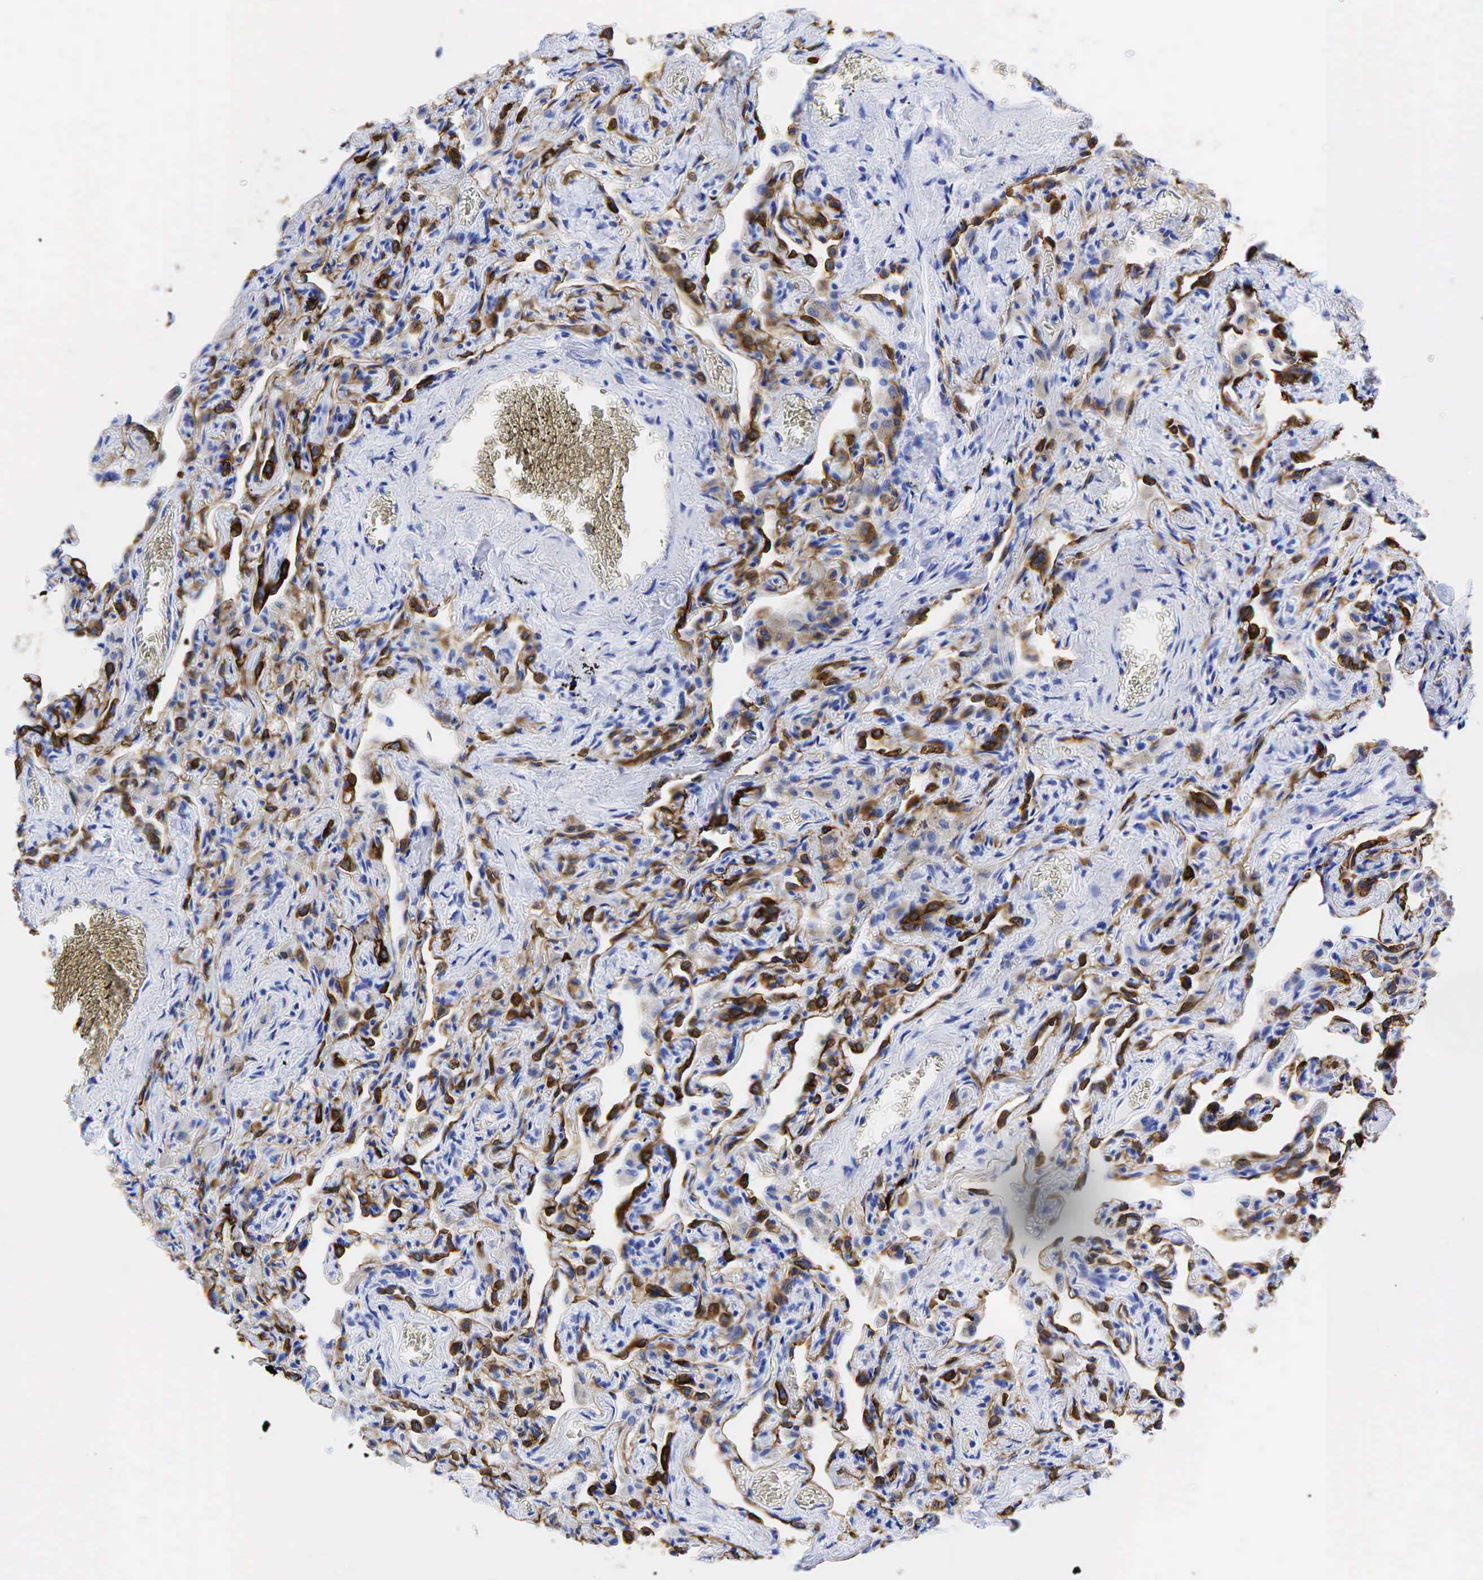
{"staining": {"intensity": "strong", "quantity": ">75%", "location": "cytoplasmic/membranous"}, "tissue": "lung", "cell_type": "Alveolar cells", "image_type": "normal", "snomed": [{"axis": "morphology", "description": "Normal tissue, NOS"}, {"axis": "topography", "description": "Lung"}], "caption": "High-power microscopy captured an immunohistochemistry (IHC) histopathology image of benign lung, revealing strong cytoplasmic/membranous staining in approximately >75% of alveolar cells.", "gene": "KRT19", "patient": {"sex": "male", "age": 73}}